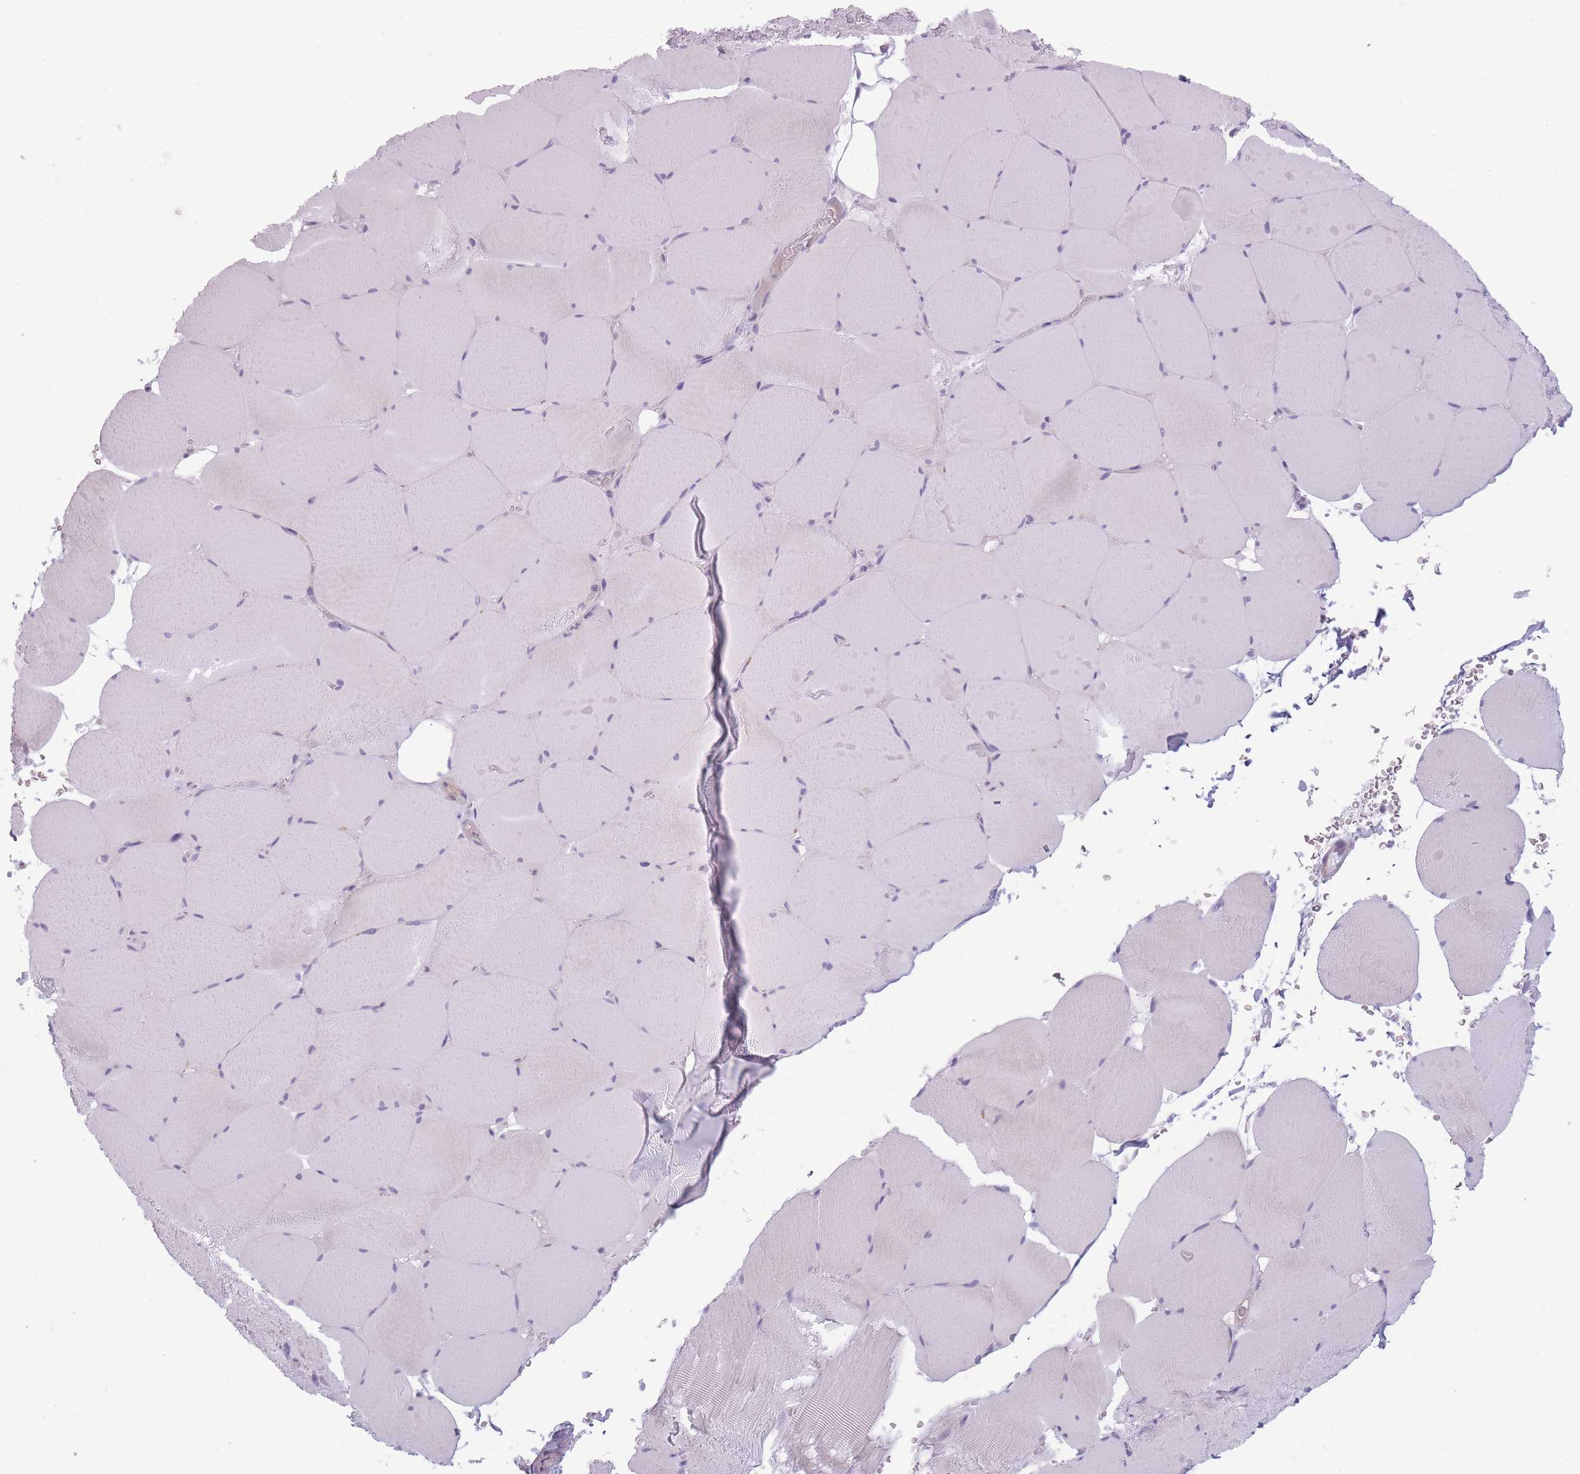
{"staining": {"intensity": "negative", "quantity": "none", "location": "none"}, "tissue": "skeletal muscle", "cell_type": "Myocytes", "image_type": "normal", "snomed": [{"axis": "morphology", "description": "Normal tissue, NOS"}, {"axis": "topography", "description": "Skeletal muscle"}, {"axis": "topography", "description": "Head-Neck"}], "caption": "IHC histopathology image of unremarkable skeletal muscle: skeletal muscle stained with DAB (3,3'-diaminobenzidine) exhibits no significant protein staining in myocytes. (Immunohistochemistry (ihc), brightfield microscopy, high magnification).", "gene": "GGT1", "patient": {"sex": "male", "age": 66}}